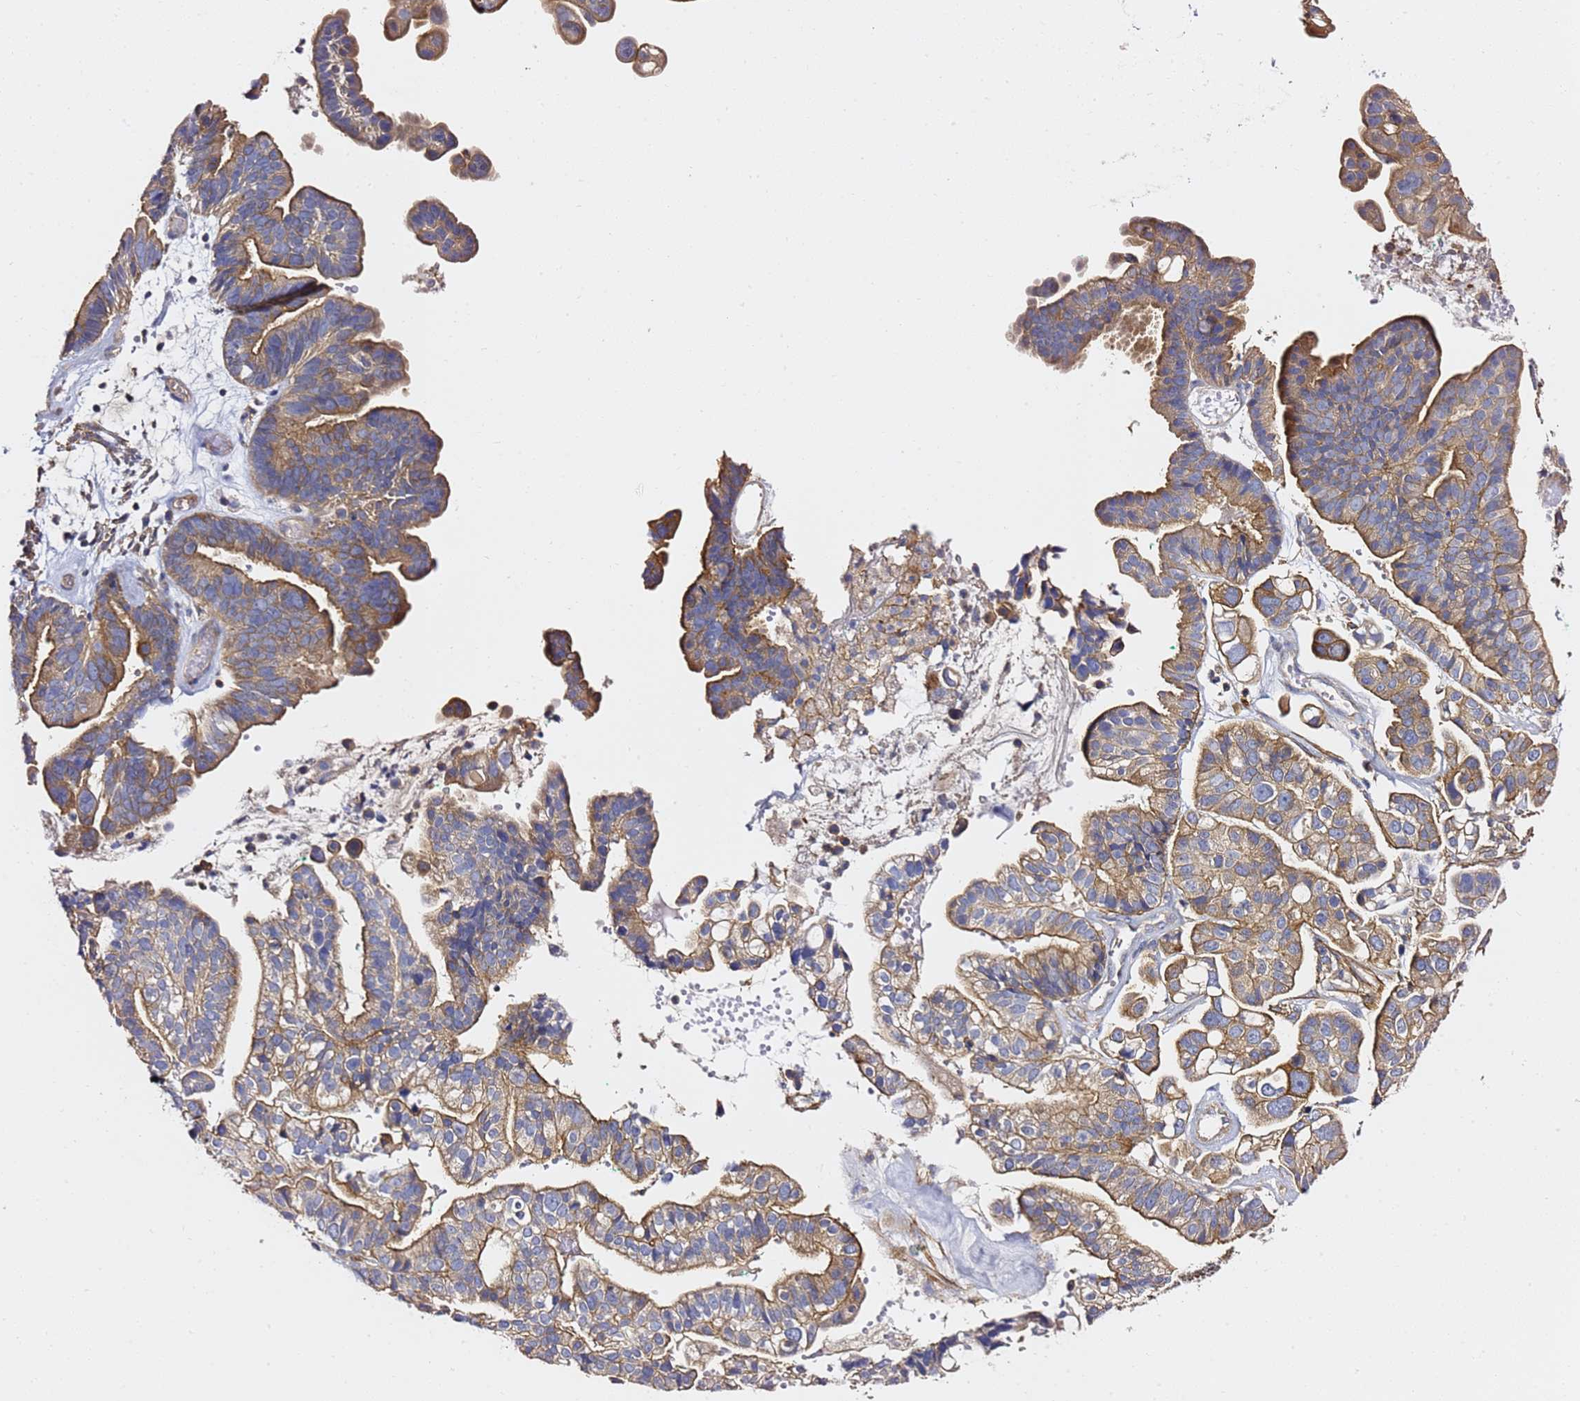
{"staining": {"intensity": "moderate", "quantity": "25%-75%", "location": "cytoplasmic/membranous"}, "tissue": "ovarian cancer", "cell_type": "Tumor cells", "image_type": "cancer", "snomed": [{"axis": "morphology", "description": "Cystadenocarcinoma, serous, NOS"}, {"axis": "topography", "description": "Ovary"}], "caption": "Human ovarian cancer (serous cystadenocarcinoma) stained for a protein (brown) demonstrates moderate cytoplasmic/membranous positive staining in approximately 25%-75% of tumor cells.", "gene": "ZFP36L2", "patient": {"sex": "female", "age": 56}}